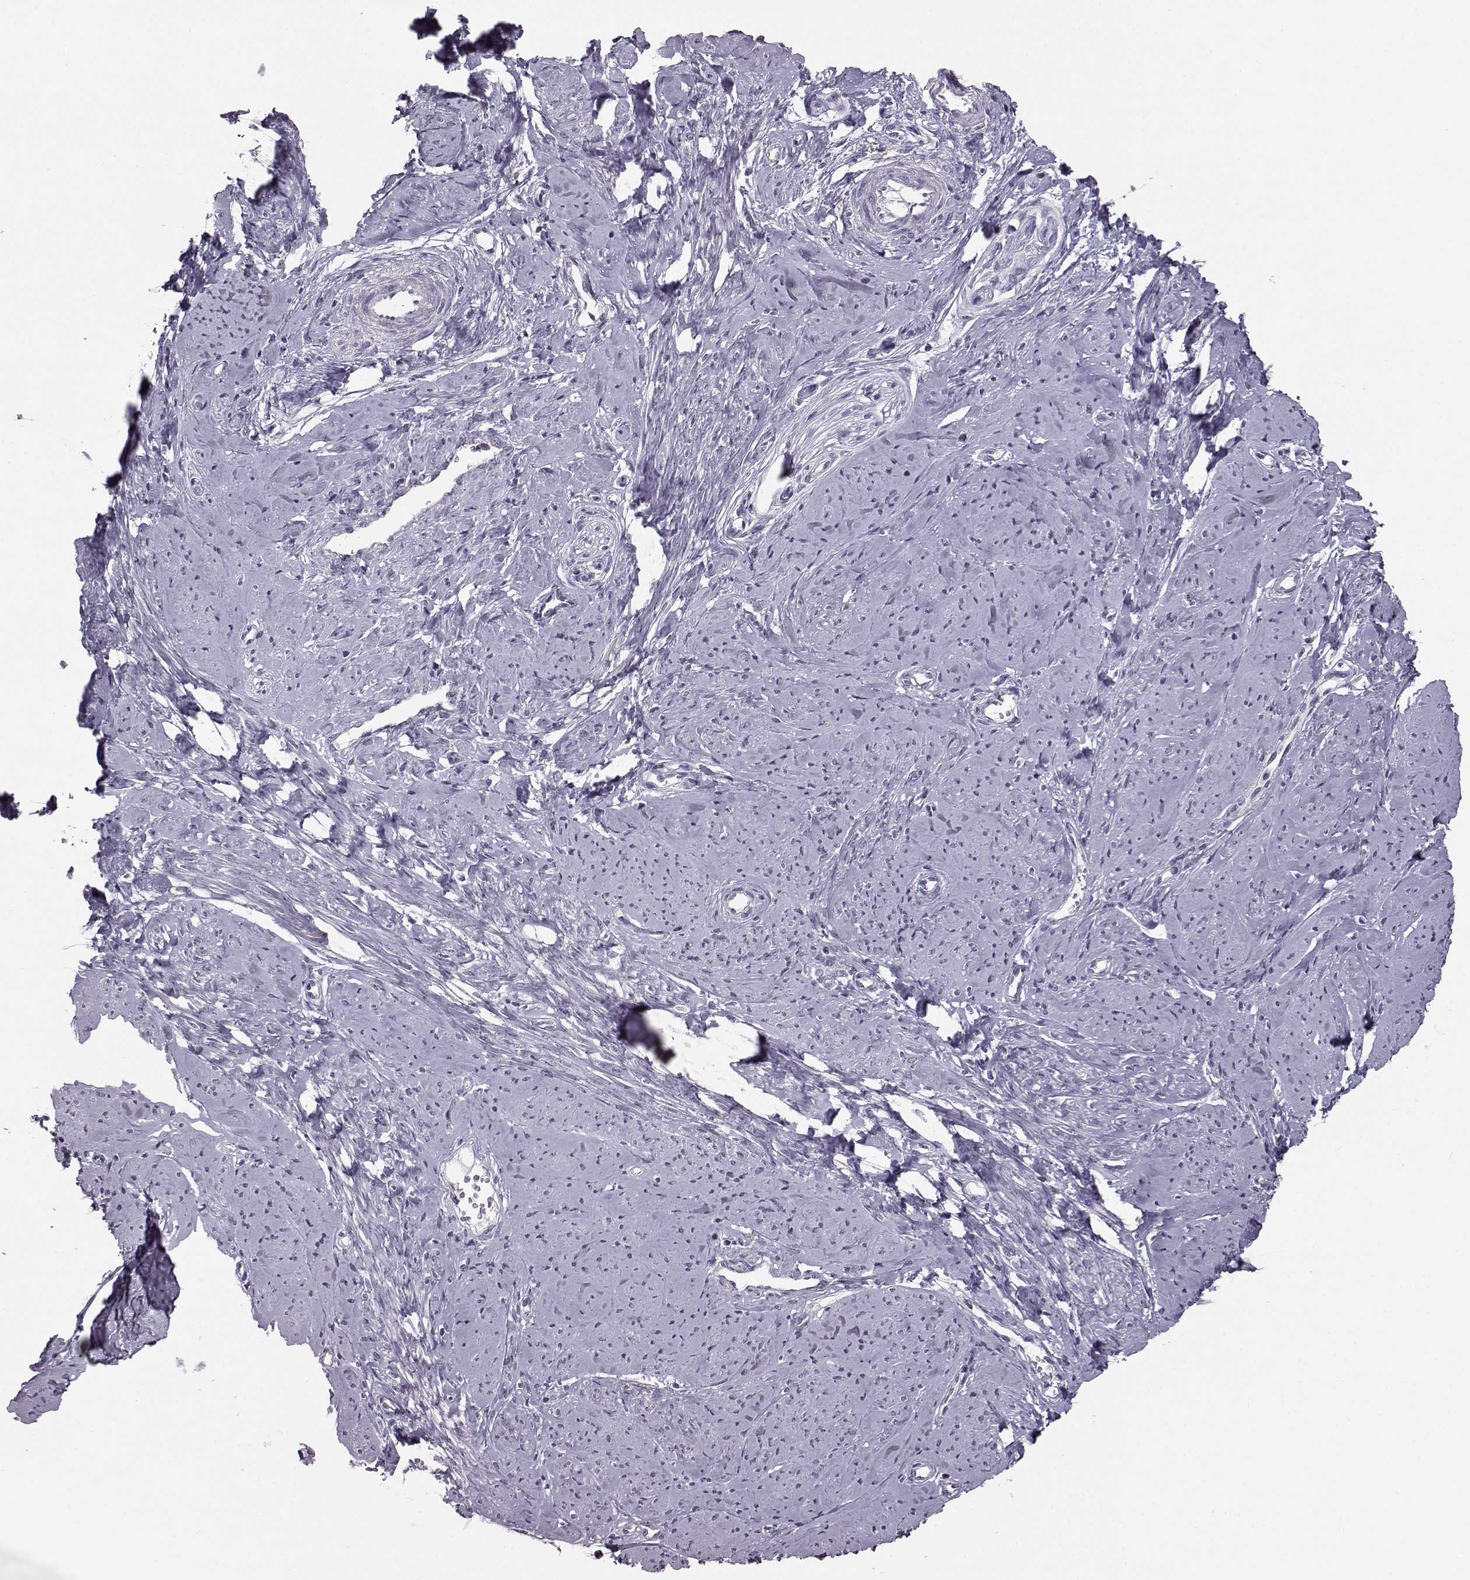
{"staining": {"intensity": "negative", "quantity": "none", "location": "none"}, "tissue": "smooth muscle", "cell_type": "Smooth muscle cells", "image_type": "normal", "snomed": [{"axis": "morphology", "description": "Normal tissue, NOS"}, {"axis": "topography", "description": "Smooth muscle"}], "caption": "This histopathology image is of normal smooth muscle stained with immunohistochemistry to label a protein in brown with the nuclei are counter-stained blue. There is no expression in smooth muscle cells.", "gene": "ALDH3A1", "patient": {"sex": "female", "age": 48}}